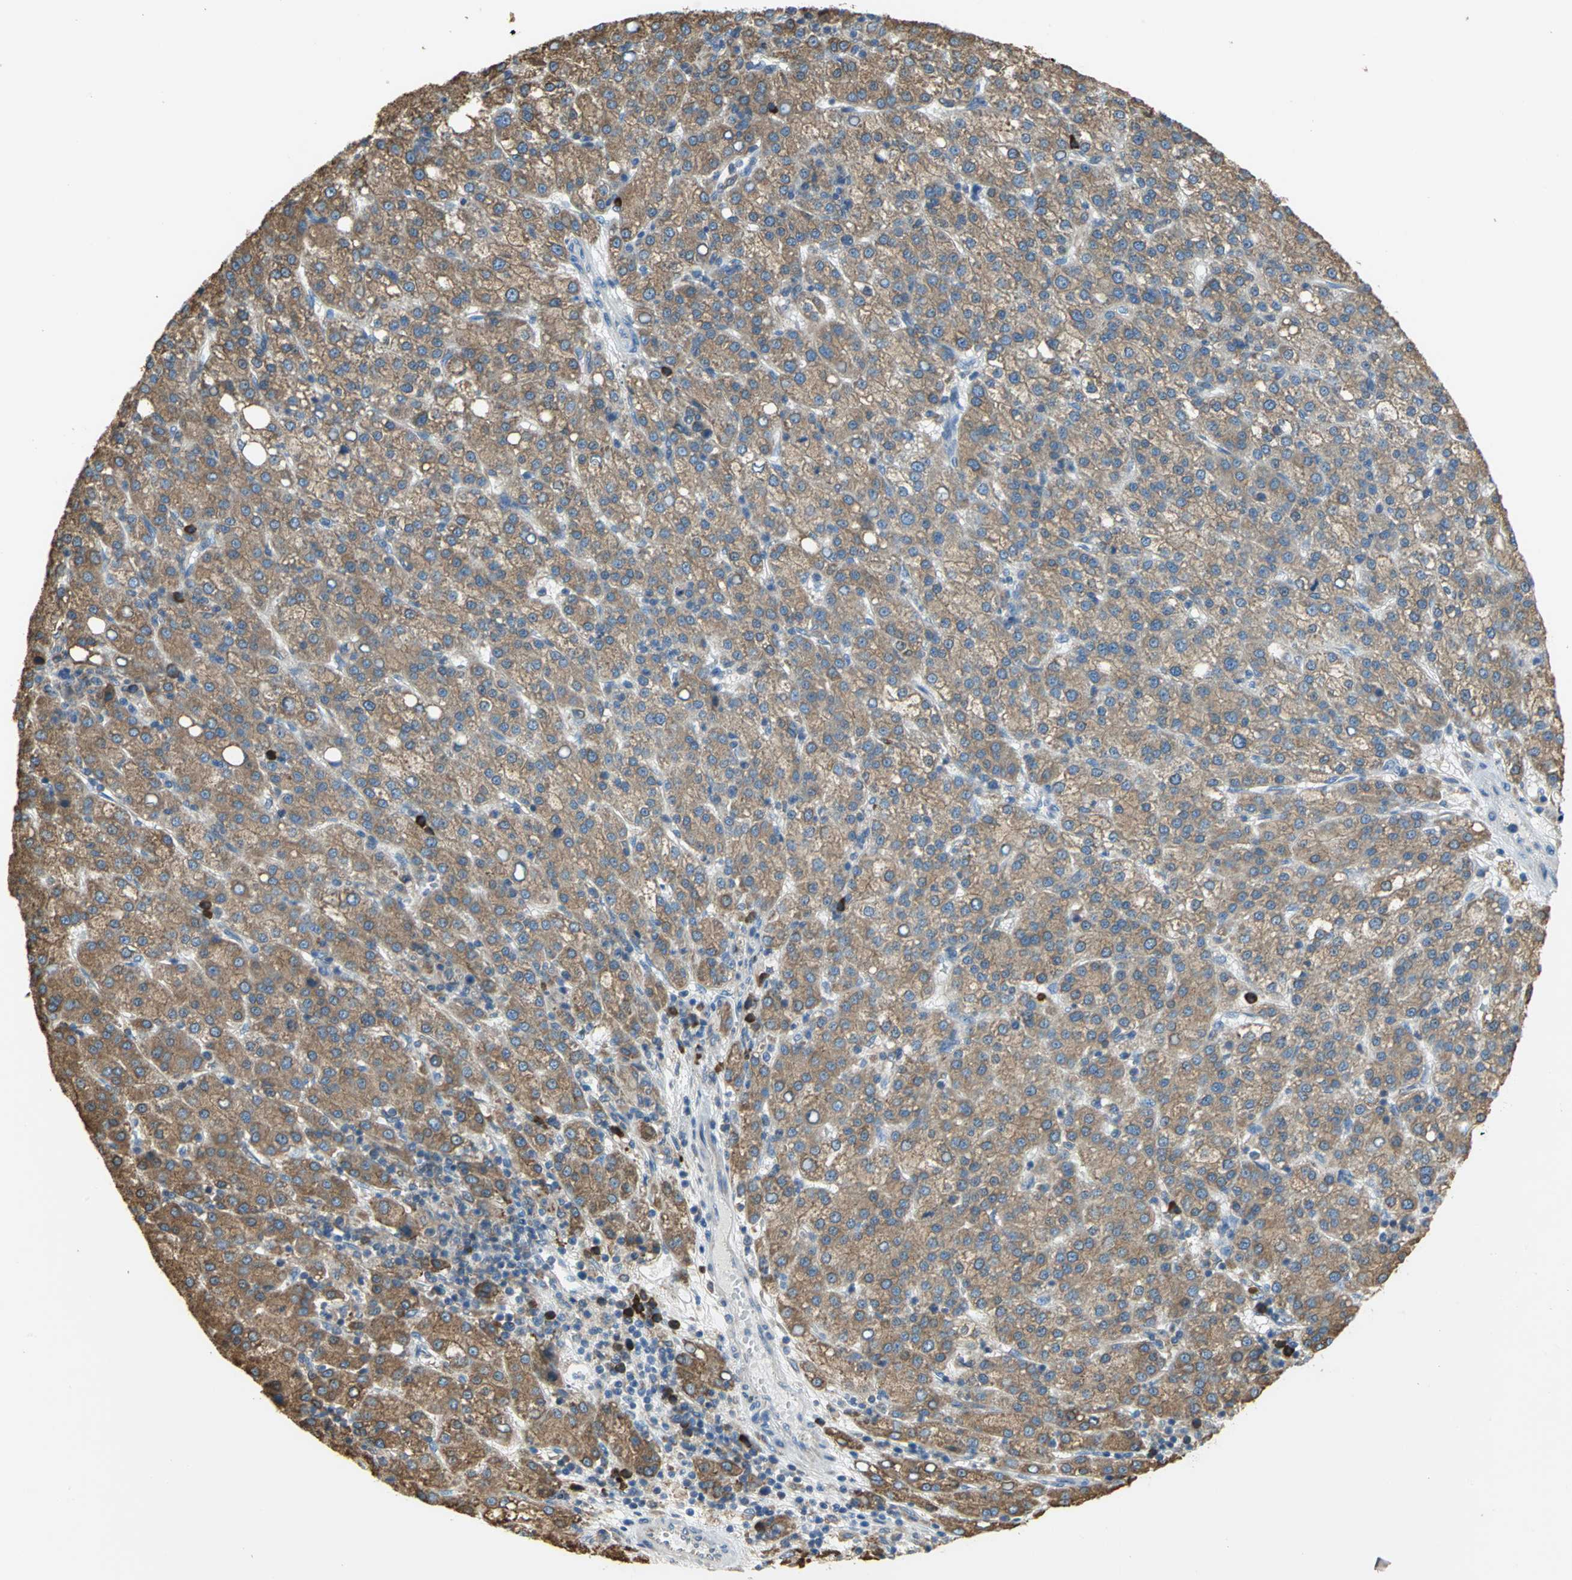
{"staining": {"intensity": "strong", "quantity": ">75%", "location": "cytoplasmic/membranous"}, "tissue": "liver cancer", "cell_type": "Tumor cells", "image_type": "cancer", "snomed": [{"axis": "morphology", "description": "Carcinoma, Hepatocellular, NOS"}, {"axis": "topography", "description": "Liver"}], "caption": "About >75% of tumor cells in human liver cancer (hepatocellular carcinoma) exhibit strong cytoplasmic/membranous protein positivity as visualized by brown immunohistochemical staining.", "gene": "SDF2L1", "patient": {"sex": "female", "age": 58}}